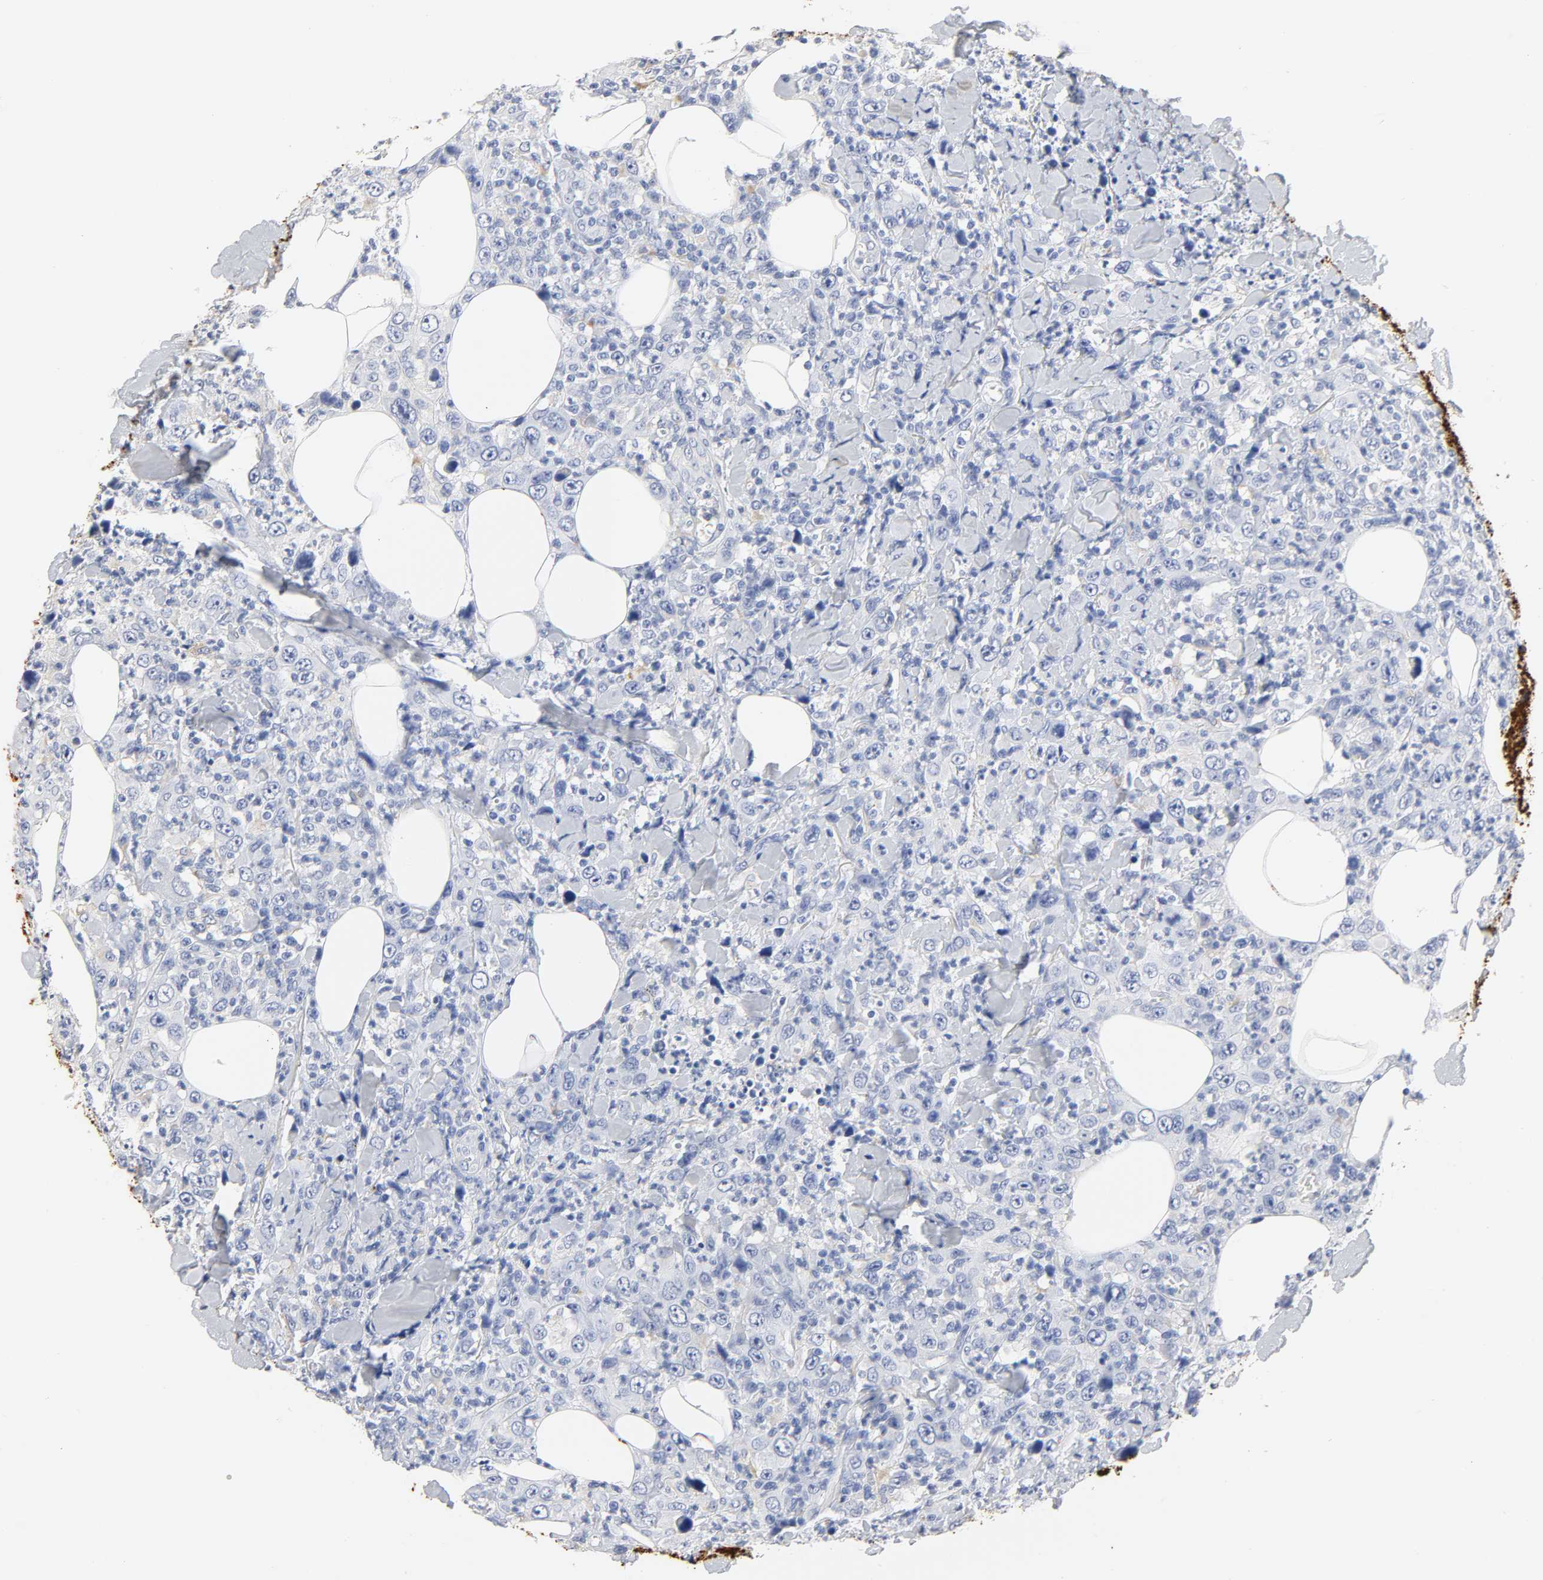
{"staining": {"intensity": "negative", "quantity": "none", "location": "none"}, "tissue": "thyroid cancer", "cell_type": "Tumor cells", "image_type": "cancer", "snomed": [{"axis": "morphology", "description": "Carcinoma, NOS"}, {"axis": "topography", "description": "Thyroid gland"}], "caption": "This is a micrograph of immunohistochemistry (IHC) staining of thyroid cancer (carcinoma), which shows no positivity in tumor cells.", "gene": "PLP1", "patient": {"sex": "female", "age": 77}}